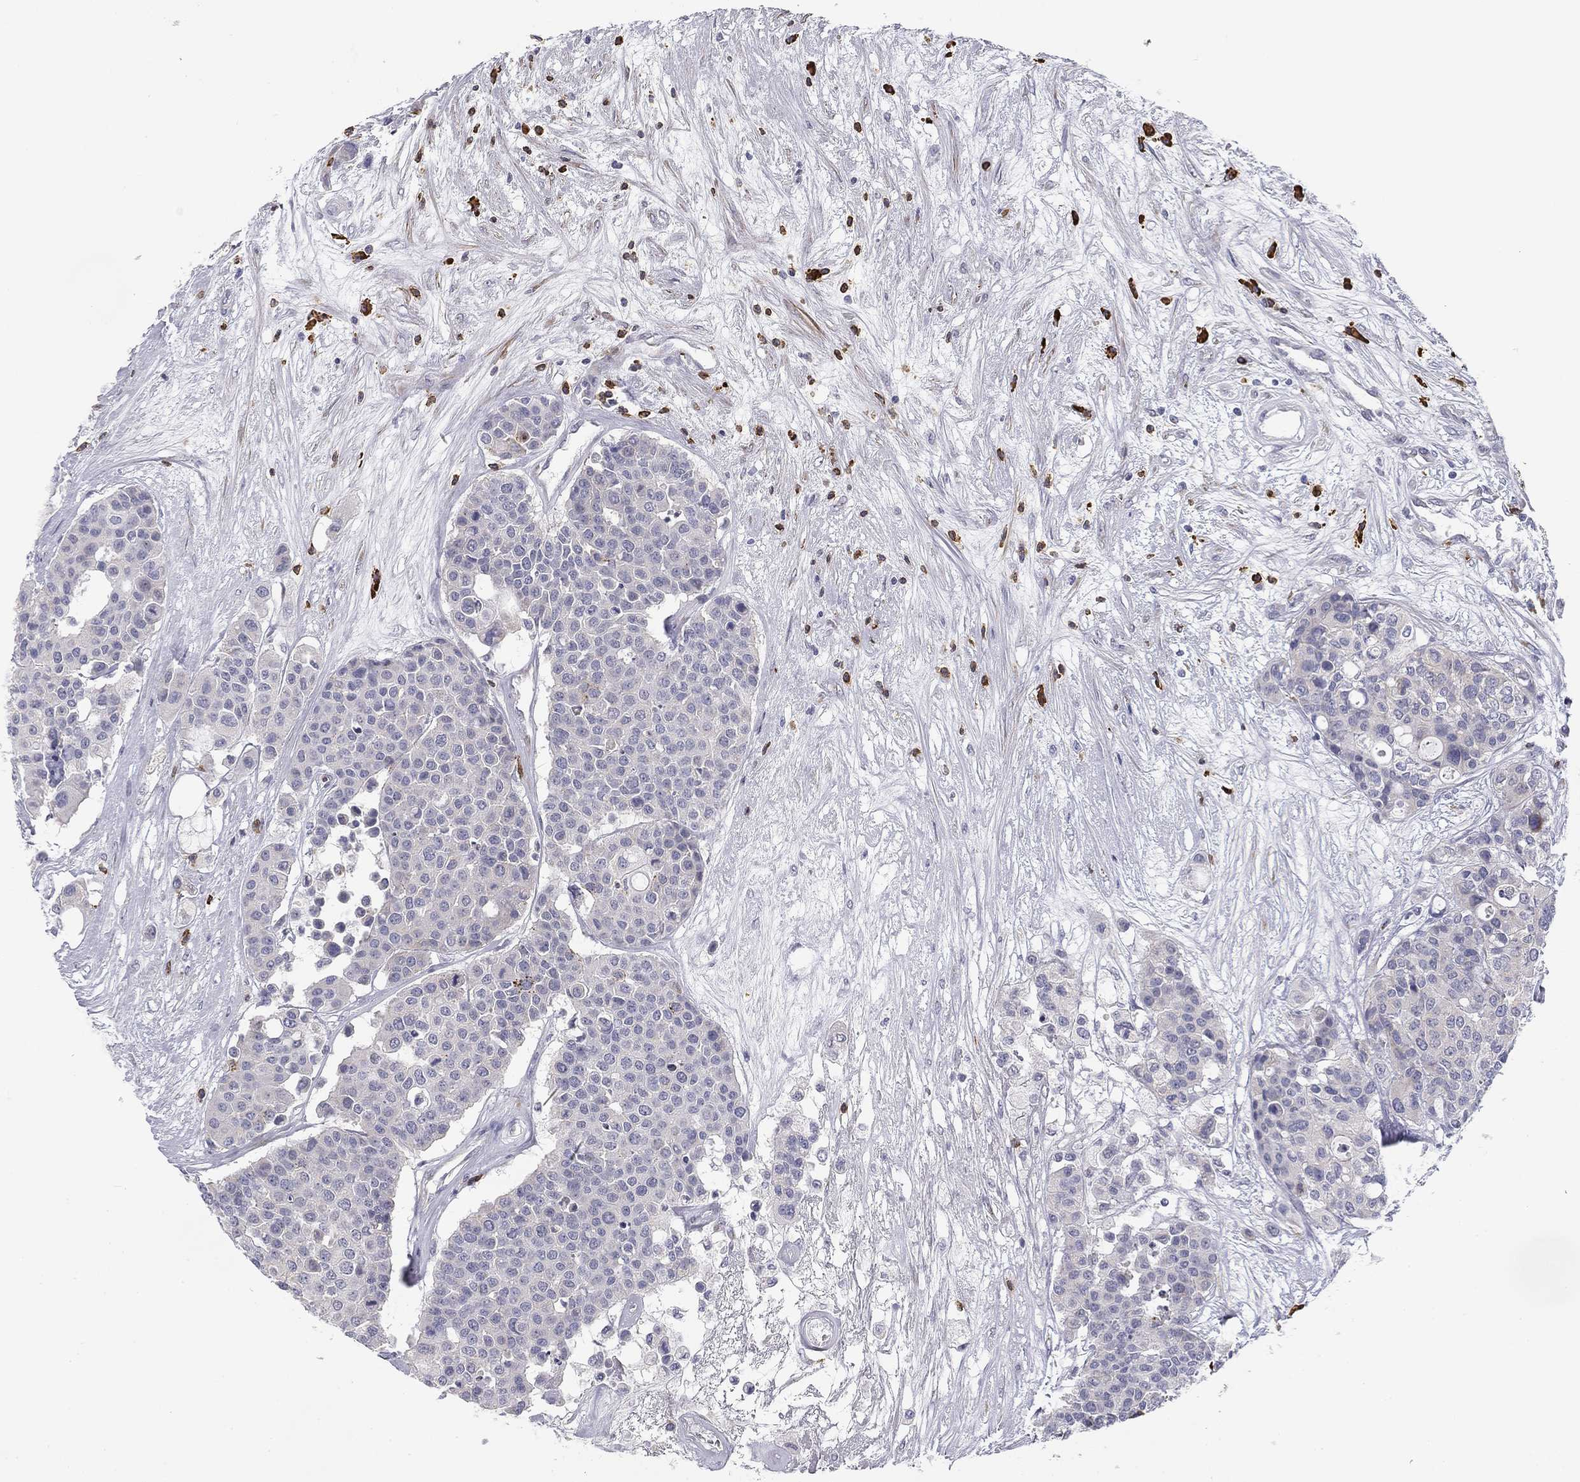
{"staining": {"intensity": "negative", "quantity": "none", "location": "none"}, "tissue": "carcinoid", "cell_type": "Tumor cells", "image_type": "cancer", "snomed": [{"axis": "morphology", "description": "Carcinoid, malignant, NOS"}, {"axis": "topography", "description": "Colon"}], "caption": "IHC image of neoplastic tissue: carcinoid stained with DAB (3,3'-diaminobenzidine) shows no significant protein expression in tumor cells.", "gene": "TRAT1", "patient": {"sex": "male", "age": 81}}